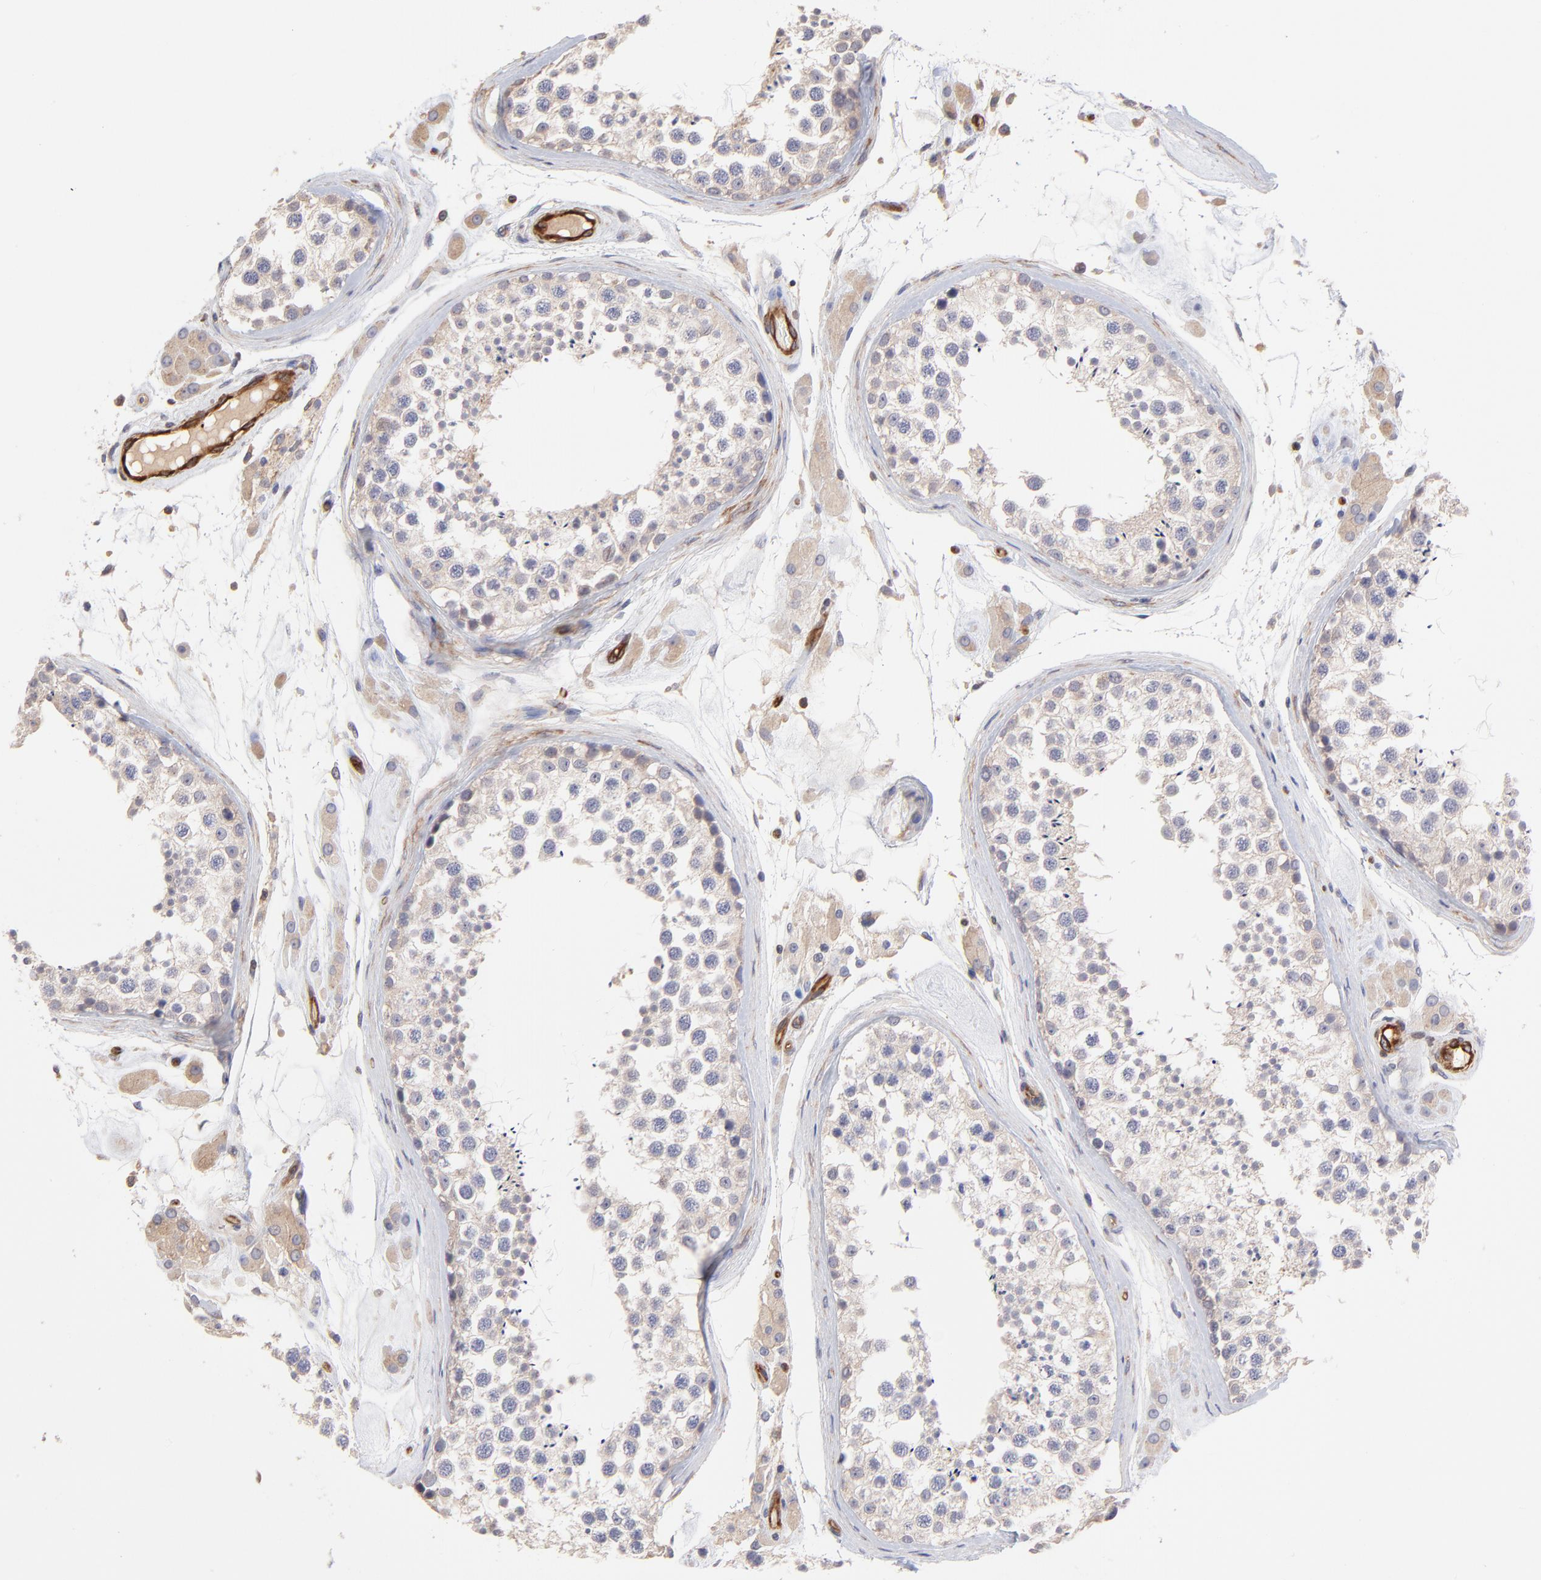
{"staining": {"intensity": "negative", "quantity": "none", "location": "none"}, "tissue": "testis", "cell_type": "Cells in seminiferous ducts", "image_type": "normal", "snomed": [{"axis": "morphology", "description": "Normal tissue, NOS"}, {"axis": "topography", "description": "Testis"}], "caption": "DAB immunohistochemical staining of benign testis reveals no significant staining in cells in seminiferous ducts. (Stains: DAB IHC with hematoxylin counter stain, Microscopy: brightfield microscopy at high magnification).", "gene": "ASB7", "patient": {"sex": "male", "age": 46}}